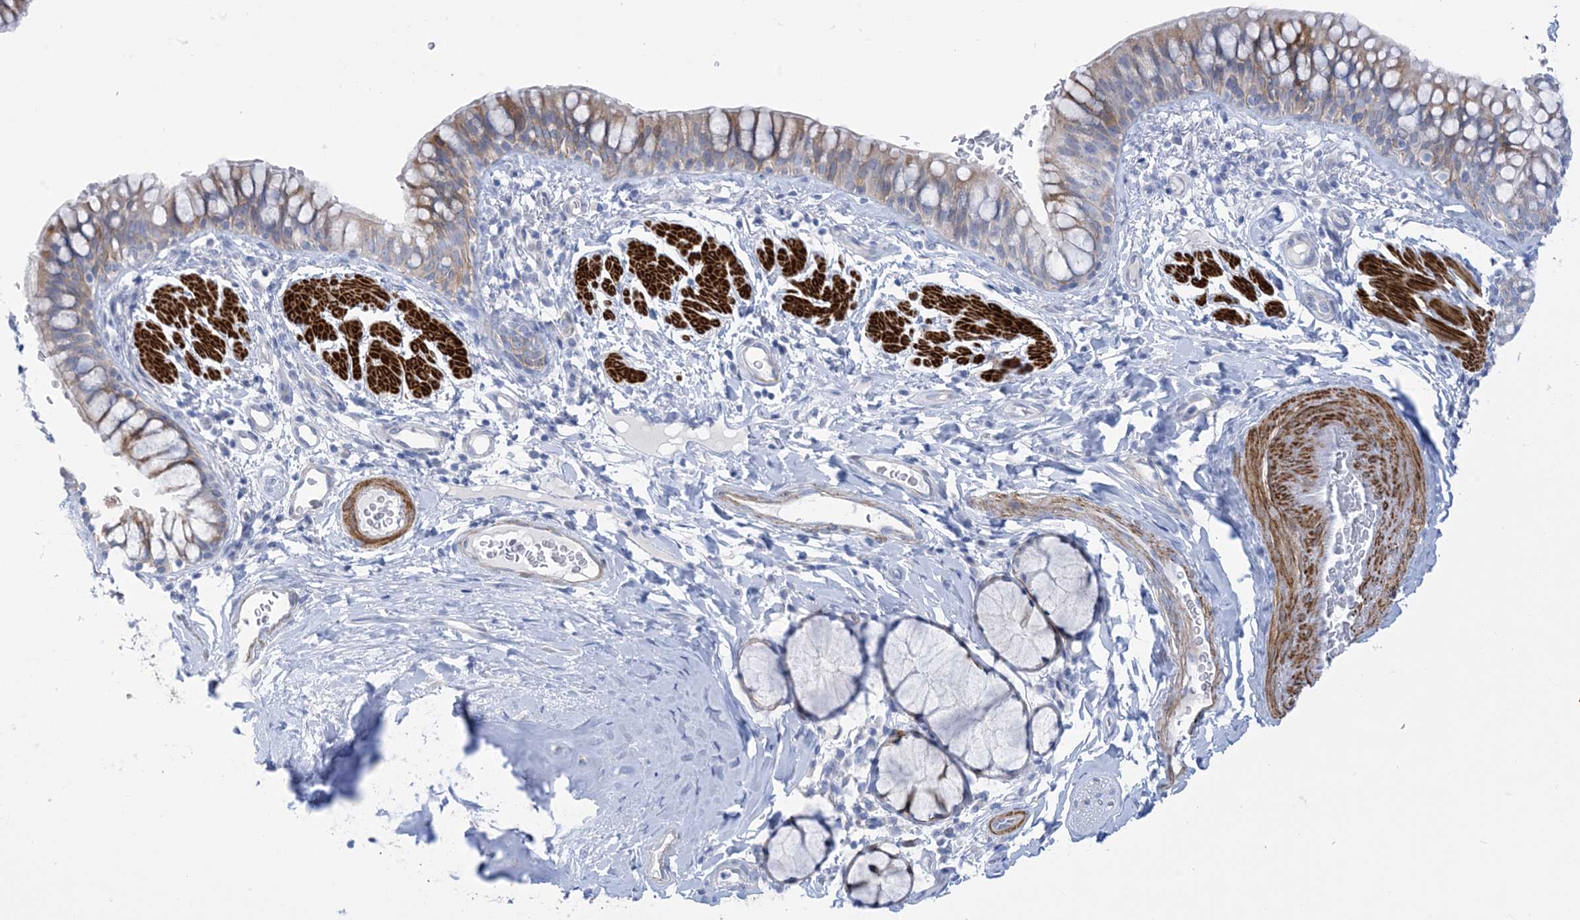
{"staining": {"intensity": "moderate", "quantity": "25%-75%", "location": "cytoplasmic/membranous"}, "tissue": "bronchus", "cell_type": "Respiratory epithelial cells", "image_type": "normal", "snomed": [{"axis": "morphology", "description": "Normal tissue, NOS"}, {"axis": "topography", "description": "Cartilage tissue"}, {"axis": "topography", "description": "Bronchus"}], "caption": "High-magnification brightfield microscopy of benign bronchus stained with DAB (3,3'-diaminobenzidine) (brown) and counterstained with hematoxylin (blue). respiratory epithelial cells exhibit moderate cytoplasmic/membranous staining is appreciated in about25%-75% of cells. The staining was performed using DAB, with brown indicating positive protein expression. Nuclei are stained blue with hematoxylin.", "gene": "MARS2", "patient": {"sex": "female", "age": 36}}